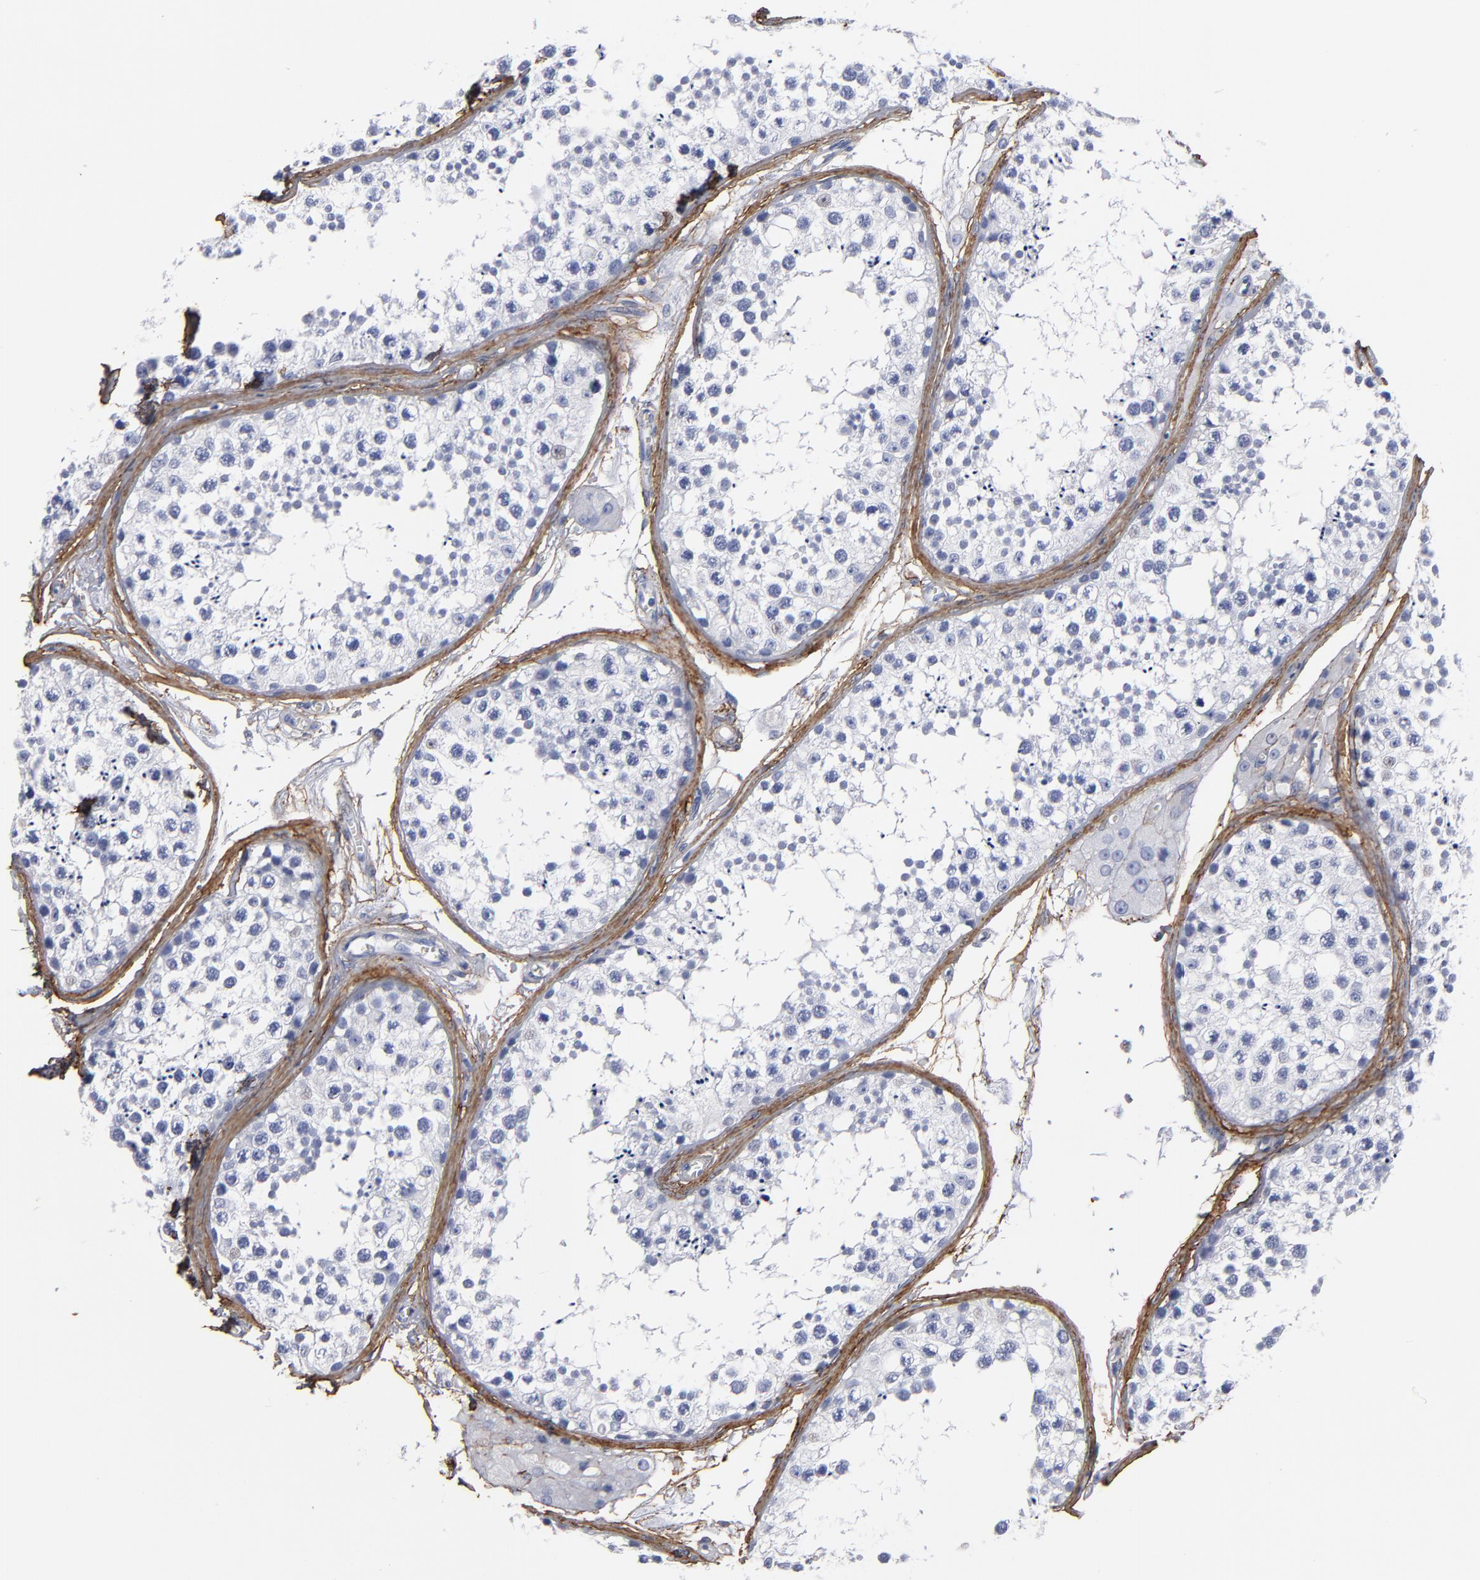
{"staining": {"intensity": "negative", "quantity": "none", "location": "none"}, "tissue": "testis", "cell_type": "Cells in seminiferous ducts", "image_type": "normal", "snomed": [{"axis": "morphology", "description": "Normal tissue, NOS"}, {"axis": "topography", "description": "Testis"}], "caption": "This micrograph is of benign testis stained with immunohistochemistry to label a protein in brown with the nuclei are counter-stained blue. There is no positivity in cells in seminiferous ducts.", "gene": "EMILIN1", "patient": {"sex": "male", "age": 57}}